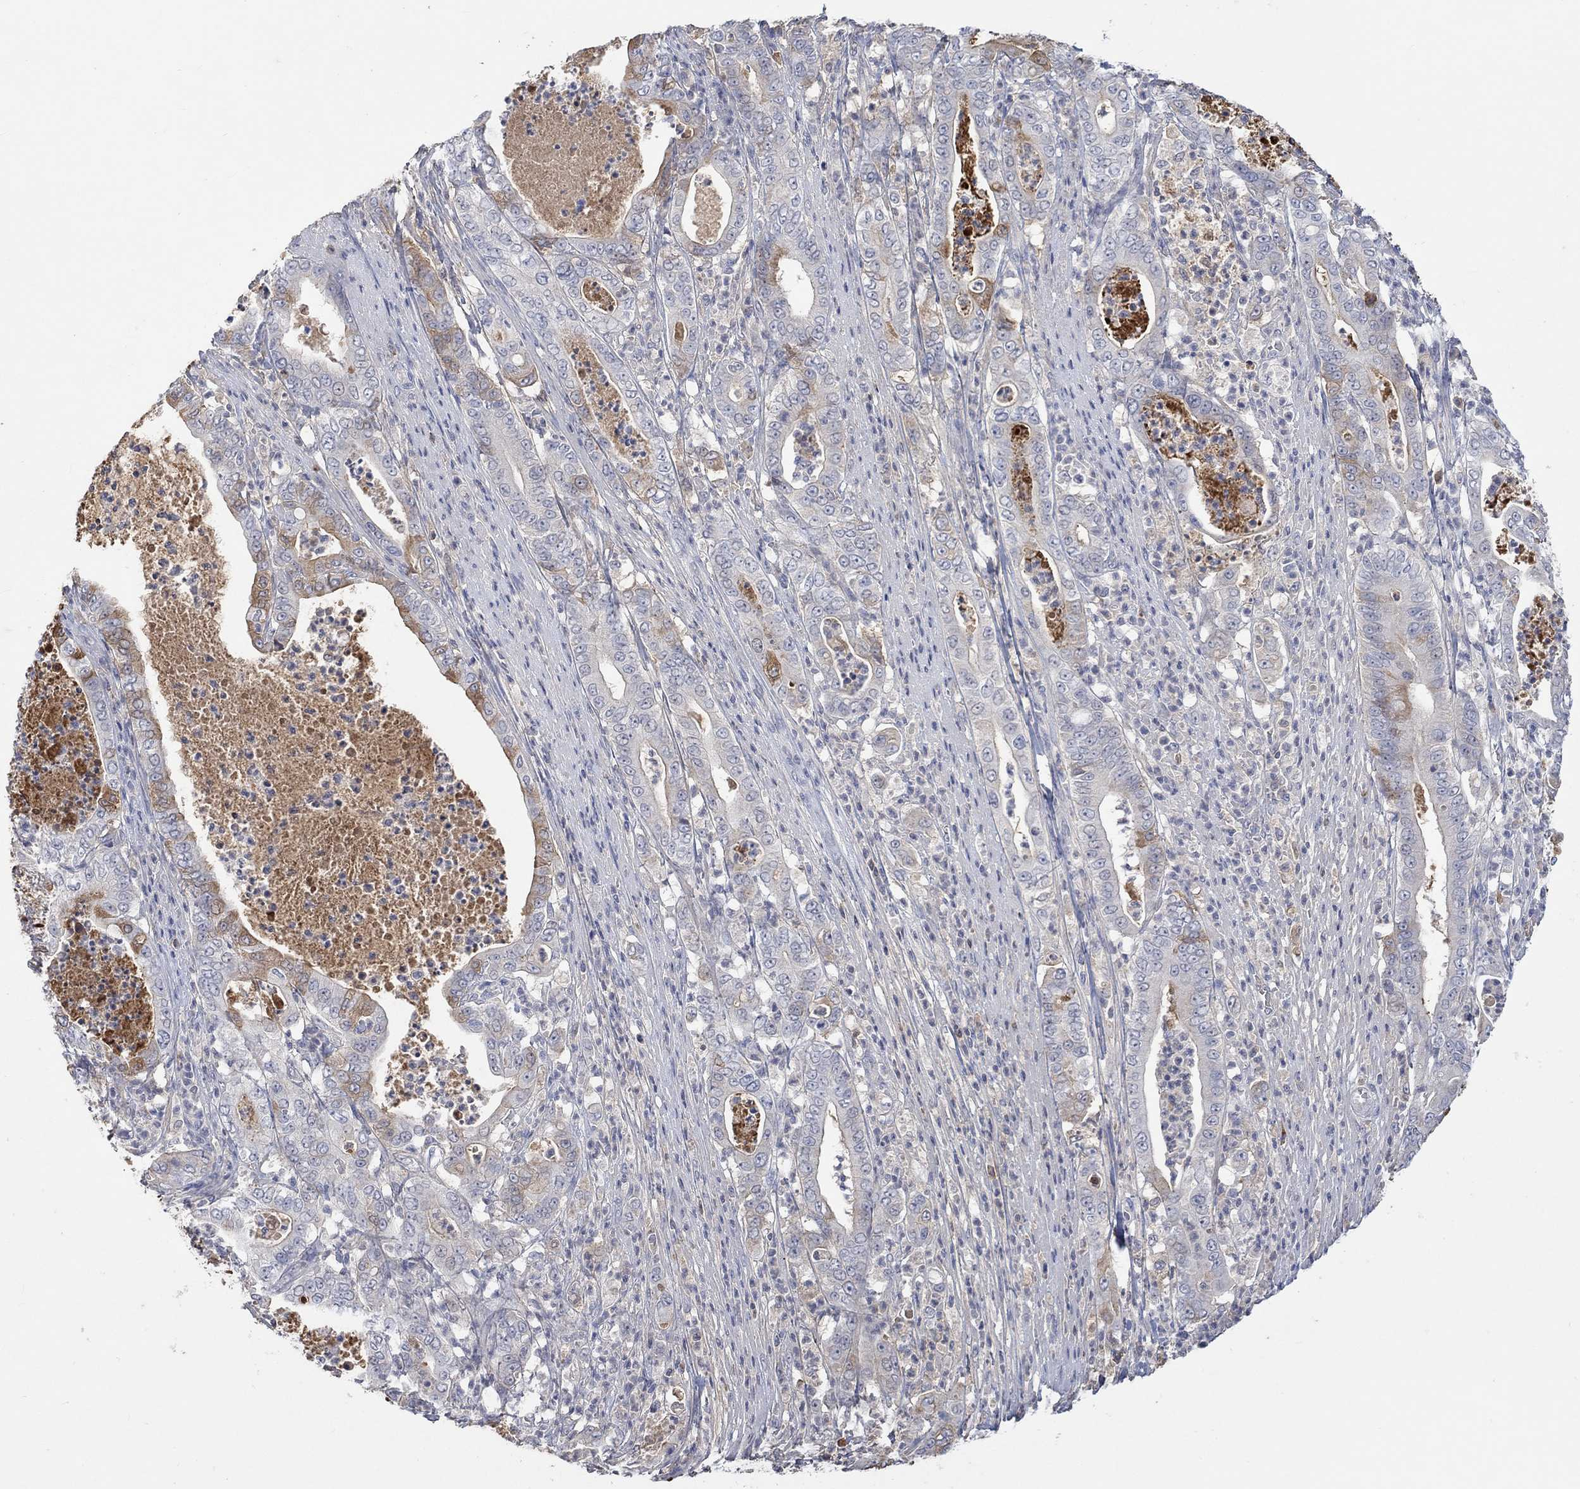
{"staining": {"intensity": "moderate", "quantity": "<25%", "location": "cytoplasmic/membranous"}, "tissue": "pancreatic cancer", "cell_type": "Tumor cells", "image_type": "cancer", "snomed": [{"axis": "morphology", "description": "Adenocarcinoma, NOS"}, {"axis": "topography", "description": "Pancreas"}], "caption": "Protein expression by immunohistochemistry exhibits moderate cytoplasmic/membranous staining in approximately <25% of tumor cells in pancreatic adenocarcinoma.", "gene": "MSTN", "patient": {"sex": "male", "age": 71}}